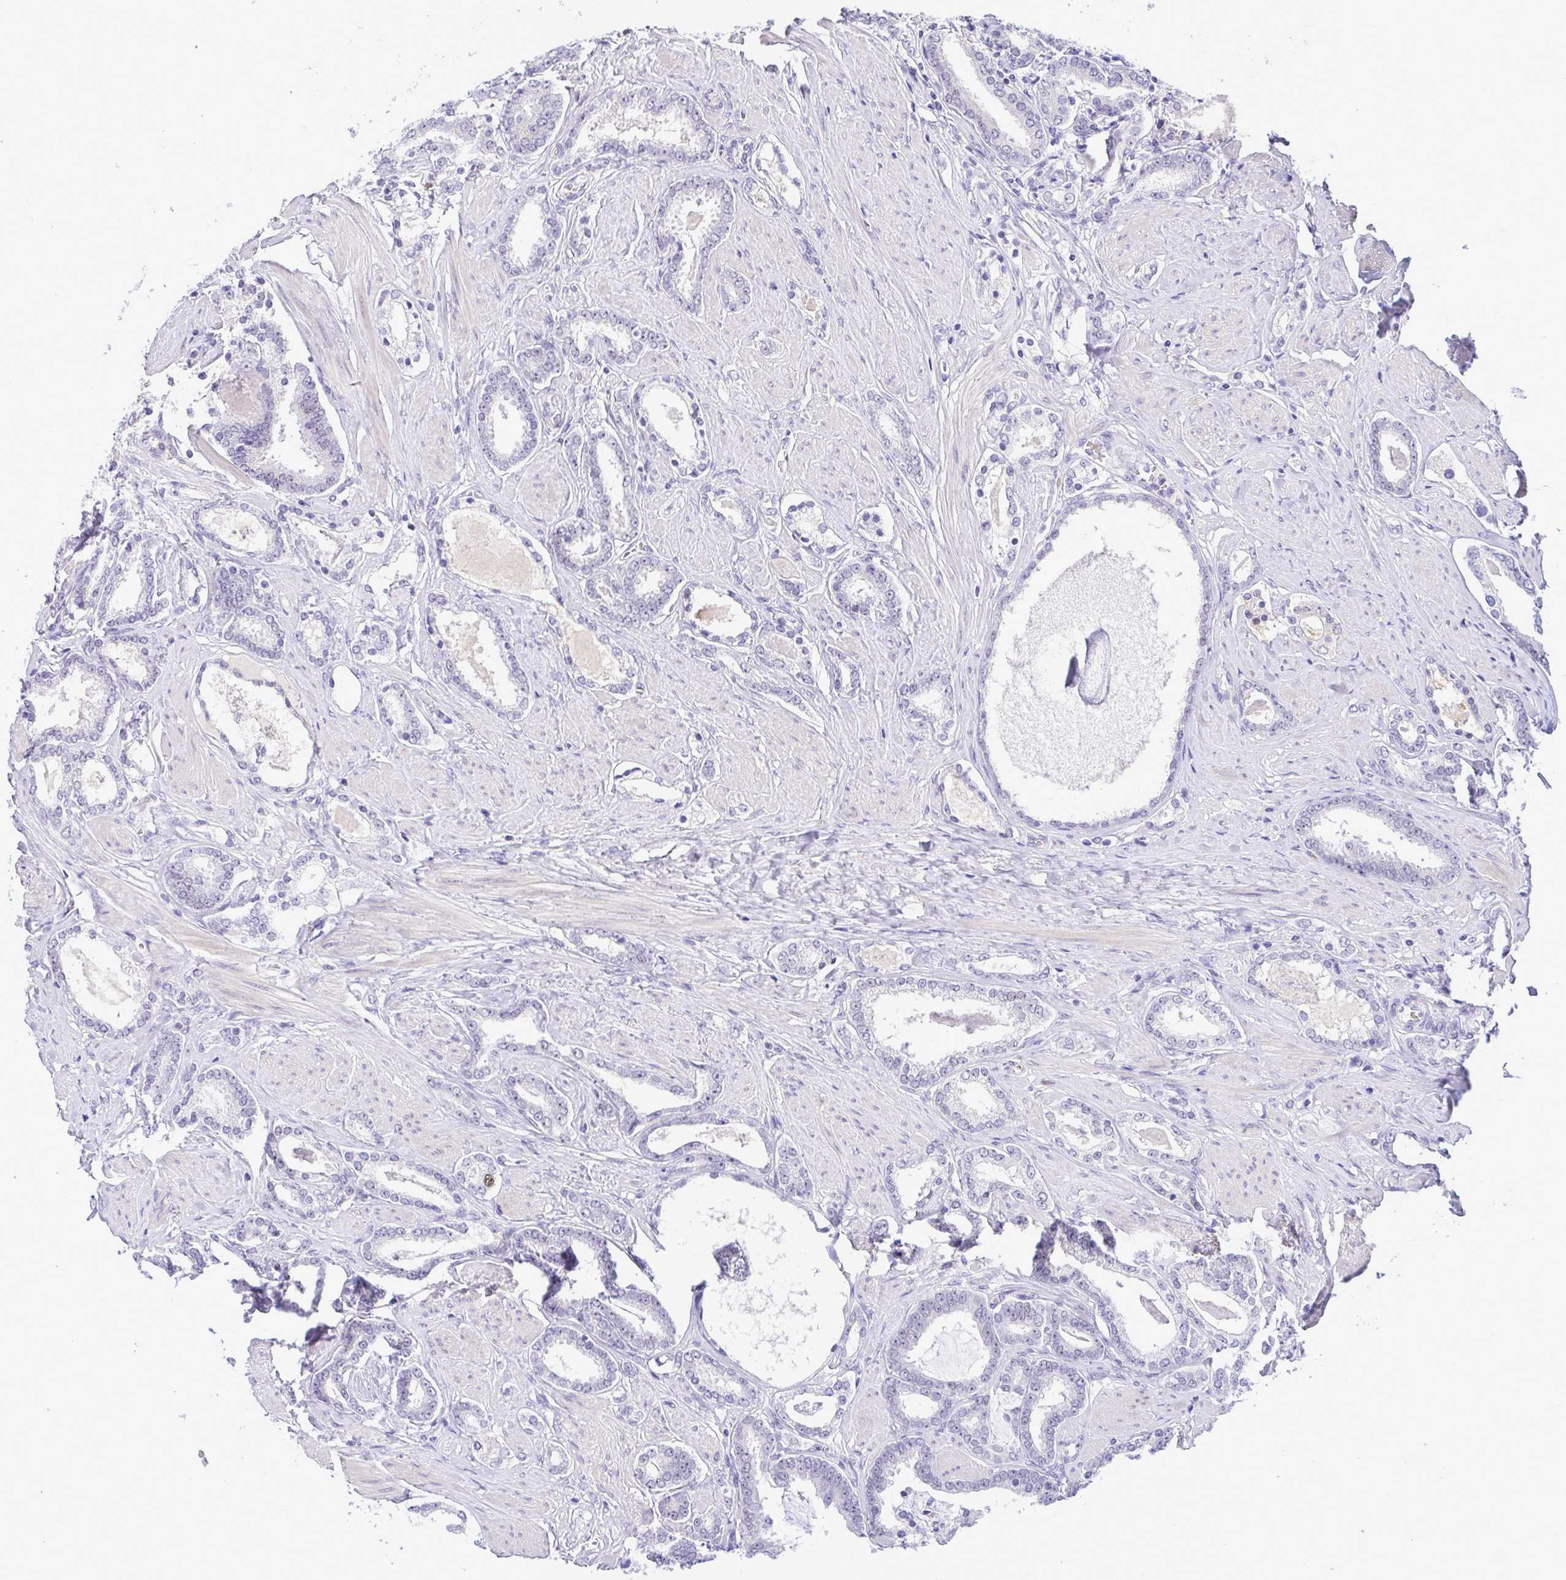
{"staining": {"intensity": "negative", "quantity": "none", "location": "none"}, "tissue": "prostate cancer", "cell_type": "Tumor cells", "image_type": "cancer", "snomed": [{"axis": "morphology", "description": "Adenocarcinoma, High grade"}, {"axis": "topography", "description": "Prostate"}], "caption": "Prostate cancer was stained to show a protein in brown. There is no significant staining in tumor cells.", "gene": "TIPIN", "patient": {"sex": "male", "age": 63}}